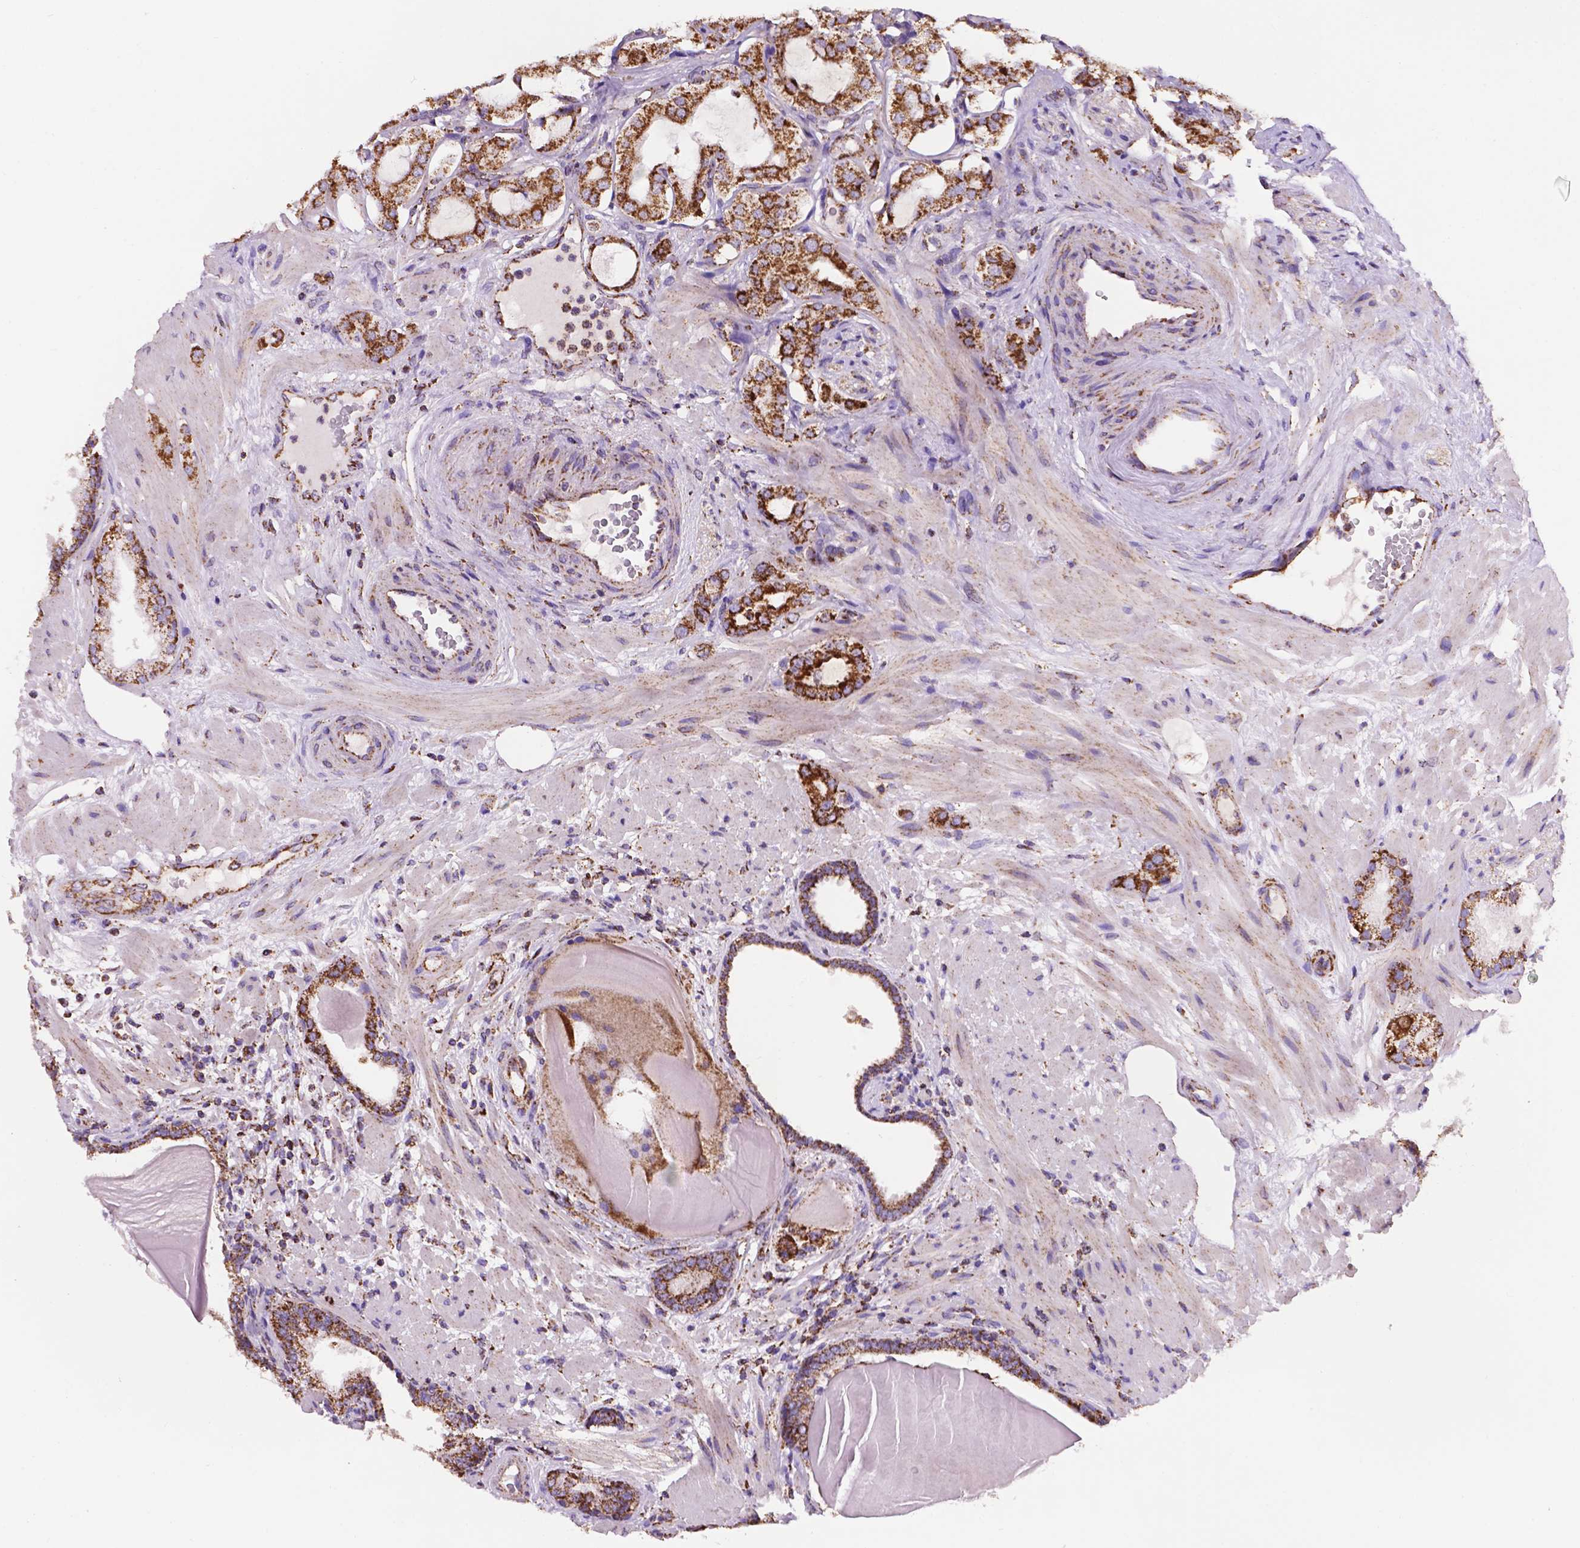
{"staining": {"intensity": "strong", "quantity": ">75%", "location": "cytoplasmic/membranous"}, "tissue": "prostate cancer", "cell_type": "Tumor cells", "image_type": "cancer", "snomed": [{"axis": "morphology", "description": "Adenocarcinoma, Low grade"}, {"axis": "topography", "description": "Prostate"}], "caption": "Immunohistochemistry image of neoplastic tissue: prostate cancer stained using immunohistochemistry (IHC) reveals high levels of strong protein expression localized specifically in the cytoplasmic/membranous of tumor cells, appearing as a cytoplasmic/membranous brown color.", "gene": "HSPD1", "patient": {"sex": "male", "age": 57}}